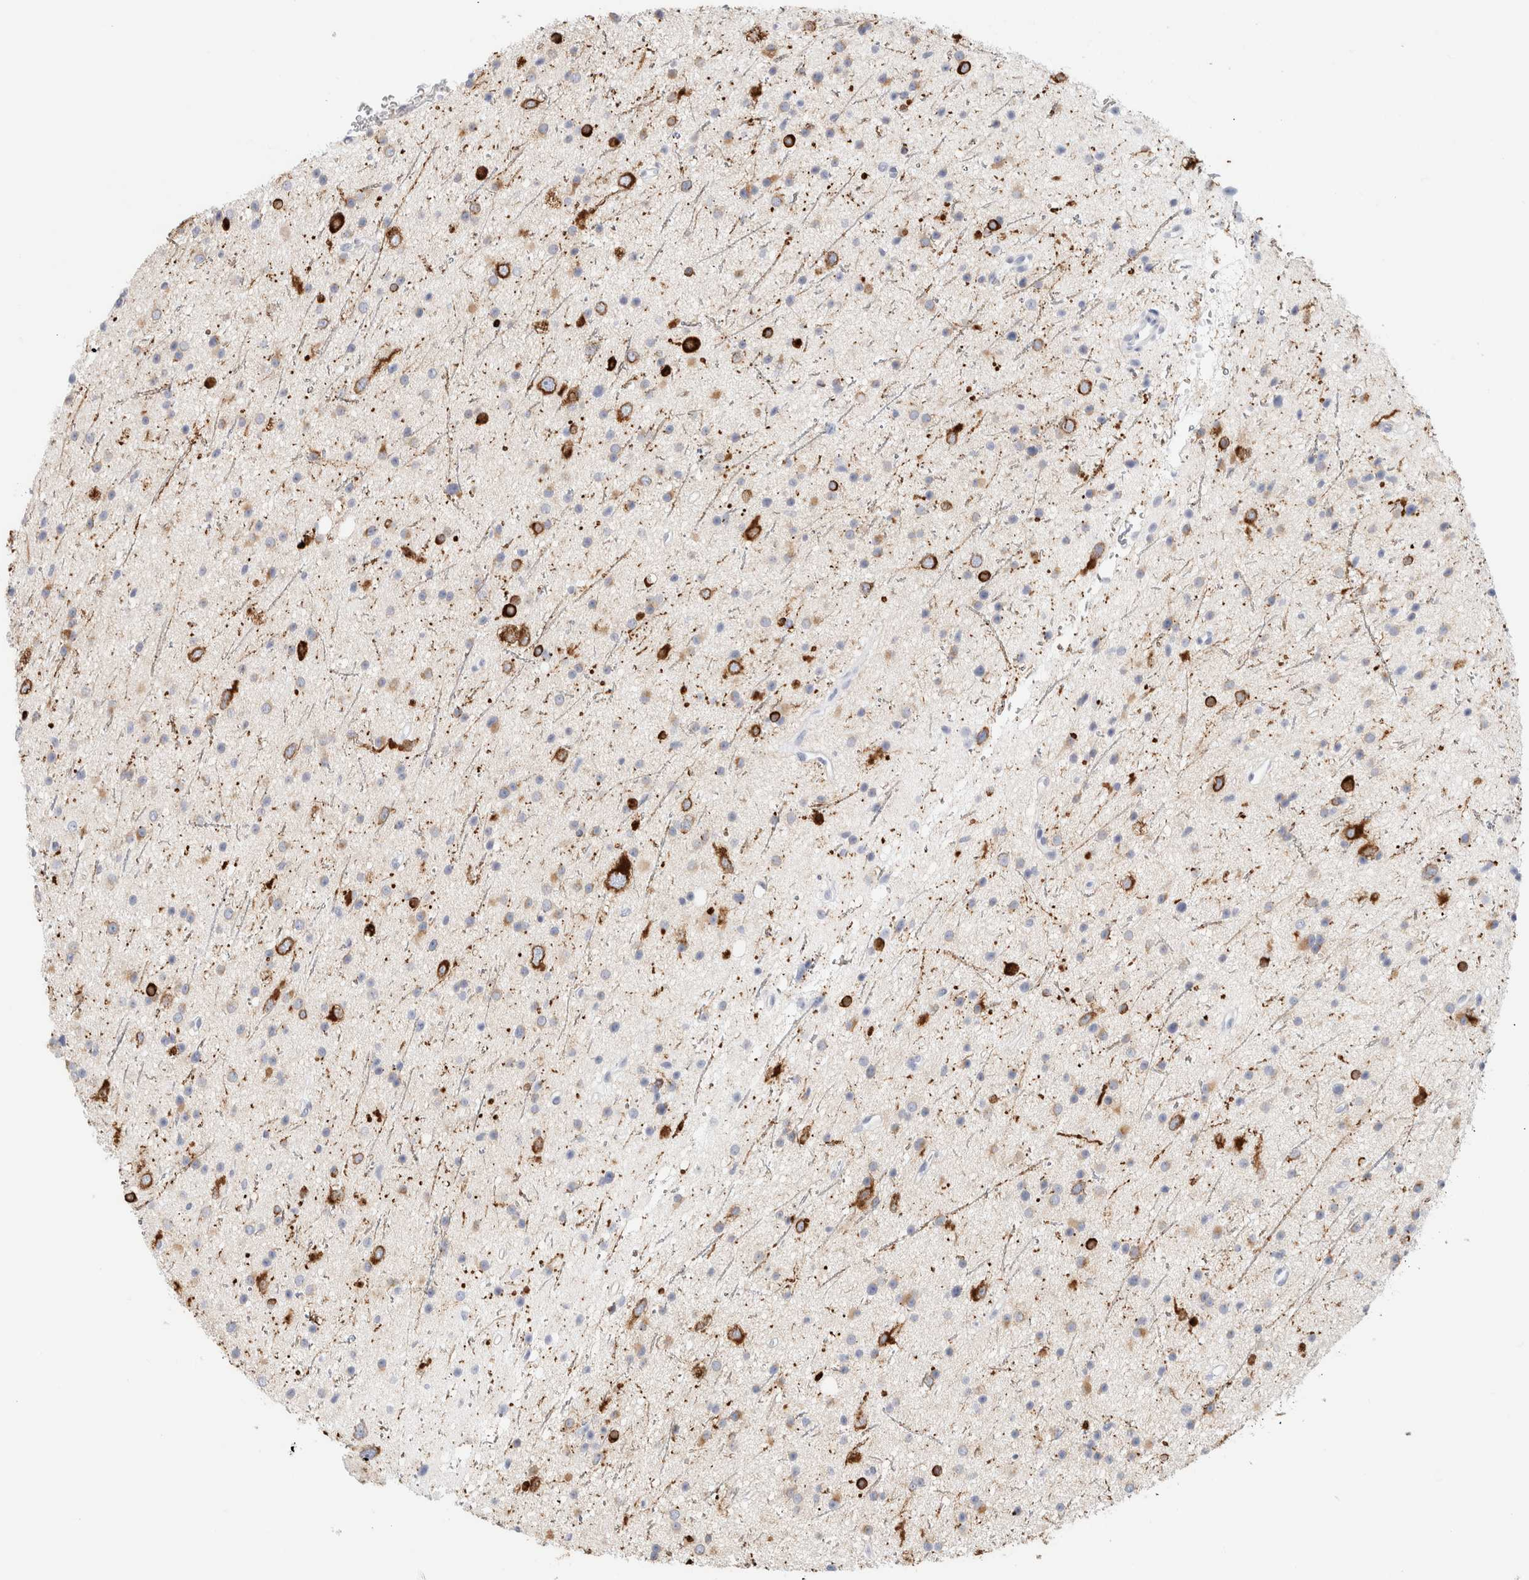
{"staining": {"intensity": "strong", "quantity": "<25%", "location": "cytoplasmic/membranous"}, "tissue": "glioma", "cell_type": "Tumor cells", "image_type": "cancer", "snomed": [{"axis": "morphology", "description": "Glioma, malignant, Low grade"}, {"axis": "topography", "description": "Cerebral cortex"}], "caption": "Immunohistochemistry photomicrograph of neoplastic tissue: human malignant glioma (low-grade) stained using IHC exhibits medium levels of strong protein expression localized specifically in the cytoplasmic/membranous of tumor cells, appearing as a cytoplasmic/membranous brown color.", "gene": "RTN4", "patient": {"sex": "female", "age": 39}}